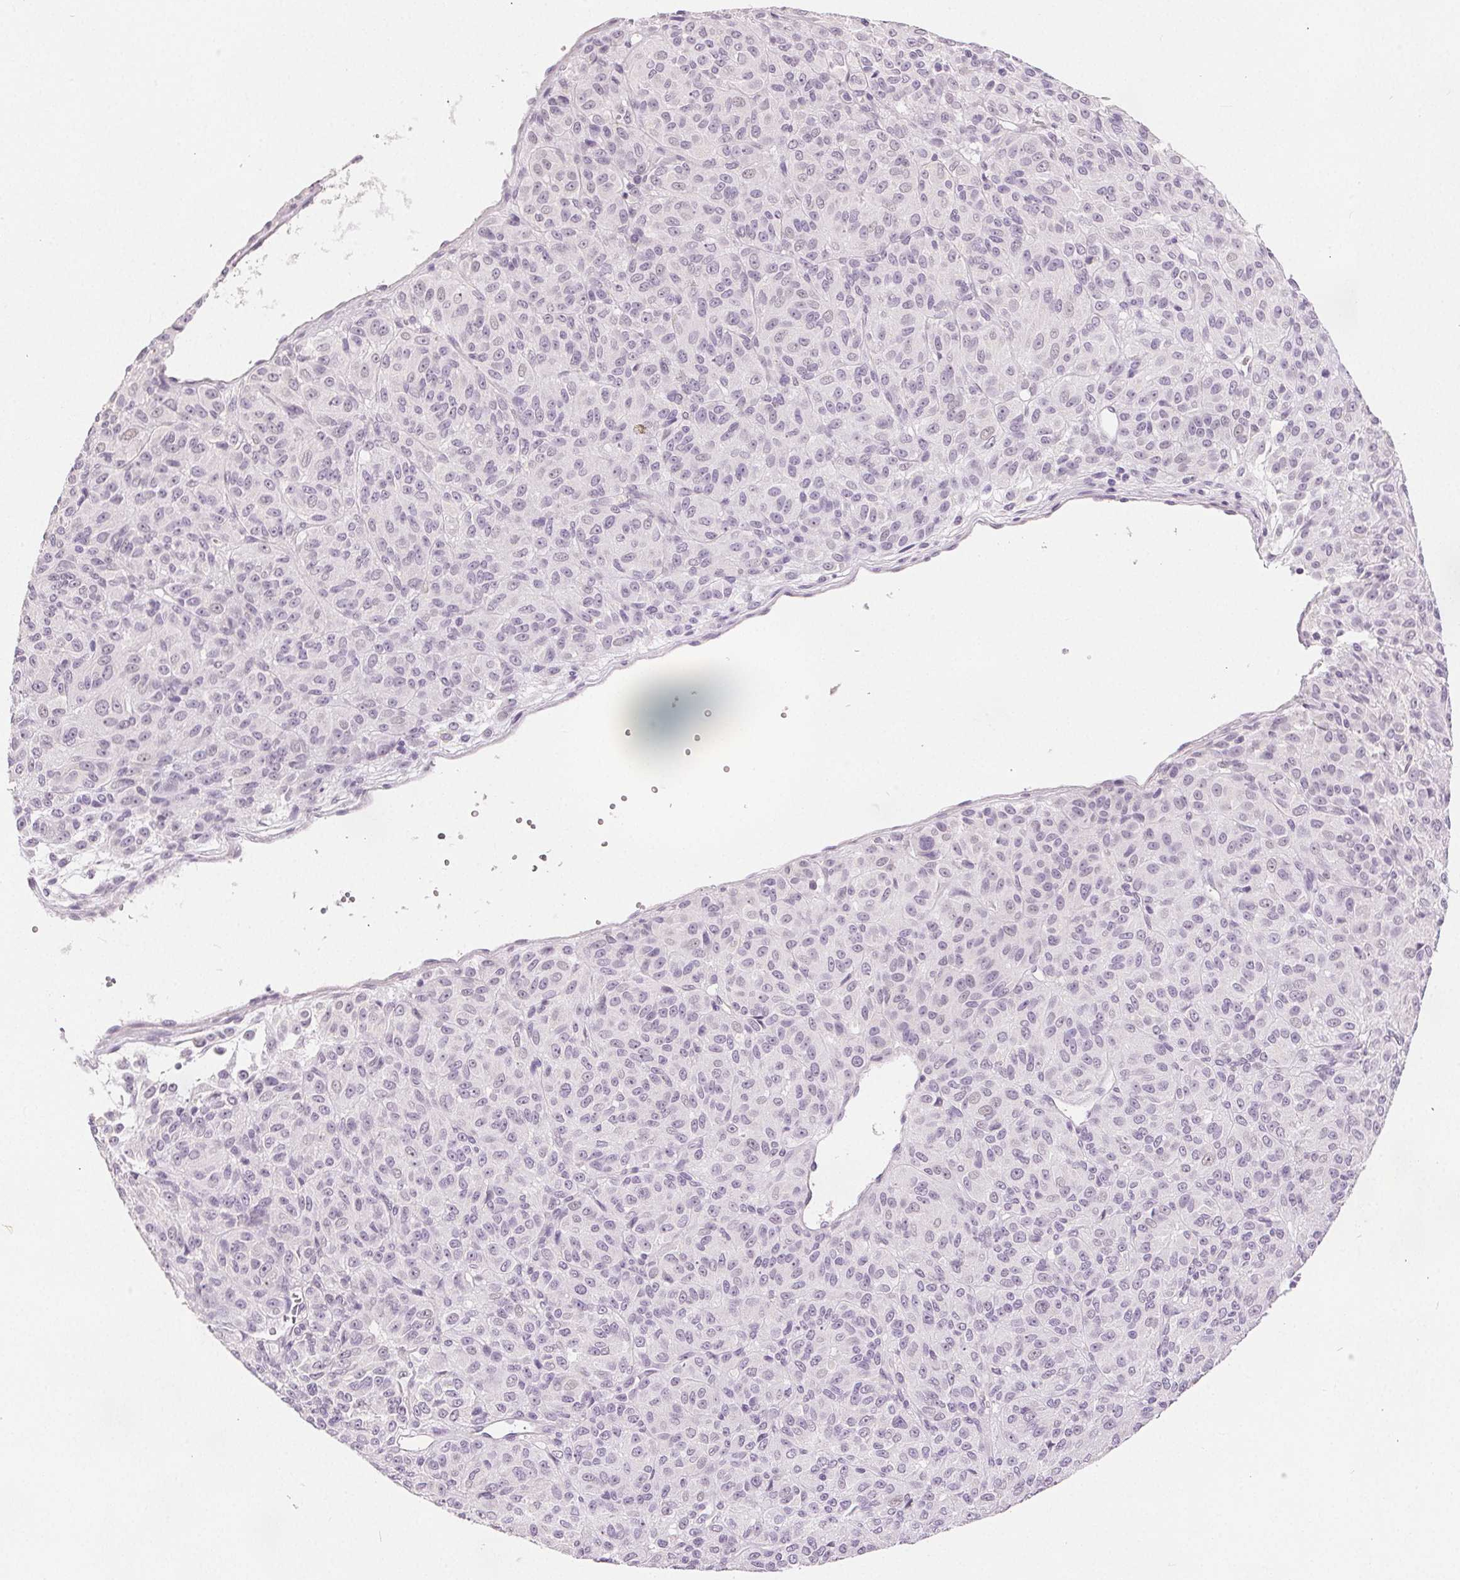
{"staining": {"intensity": "negative", "quantity": "none", "location": "none"}, "tissue": "melanoma", "cell_type": "Tumor cells", "image_type": "cancer", "snomed": [{"axis": "morphology", "description": "Malignant melanoma, Metastatic site"}, {"axis": "topography", "description": "Brain"}], "caption": "Melanoma stained for a protein using immunohistochemistry demonstrates no staining tumor cells.", "gene": "CA12", "patient": {"sex": "female", "age": 56}}